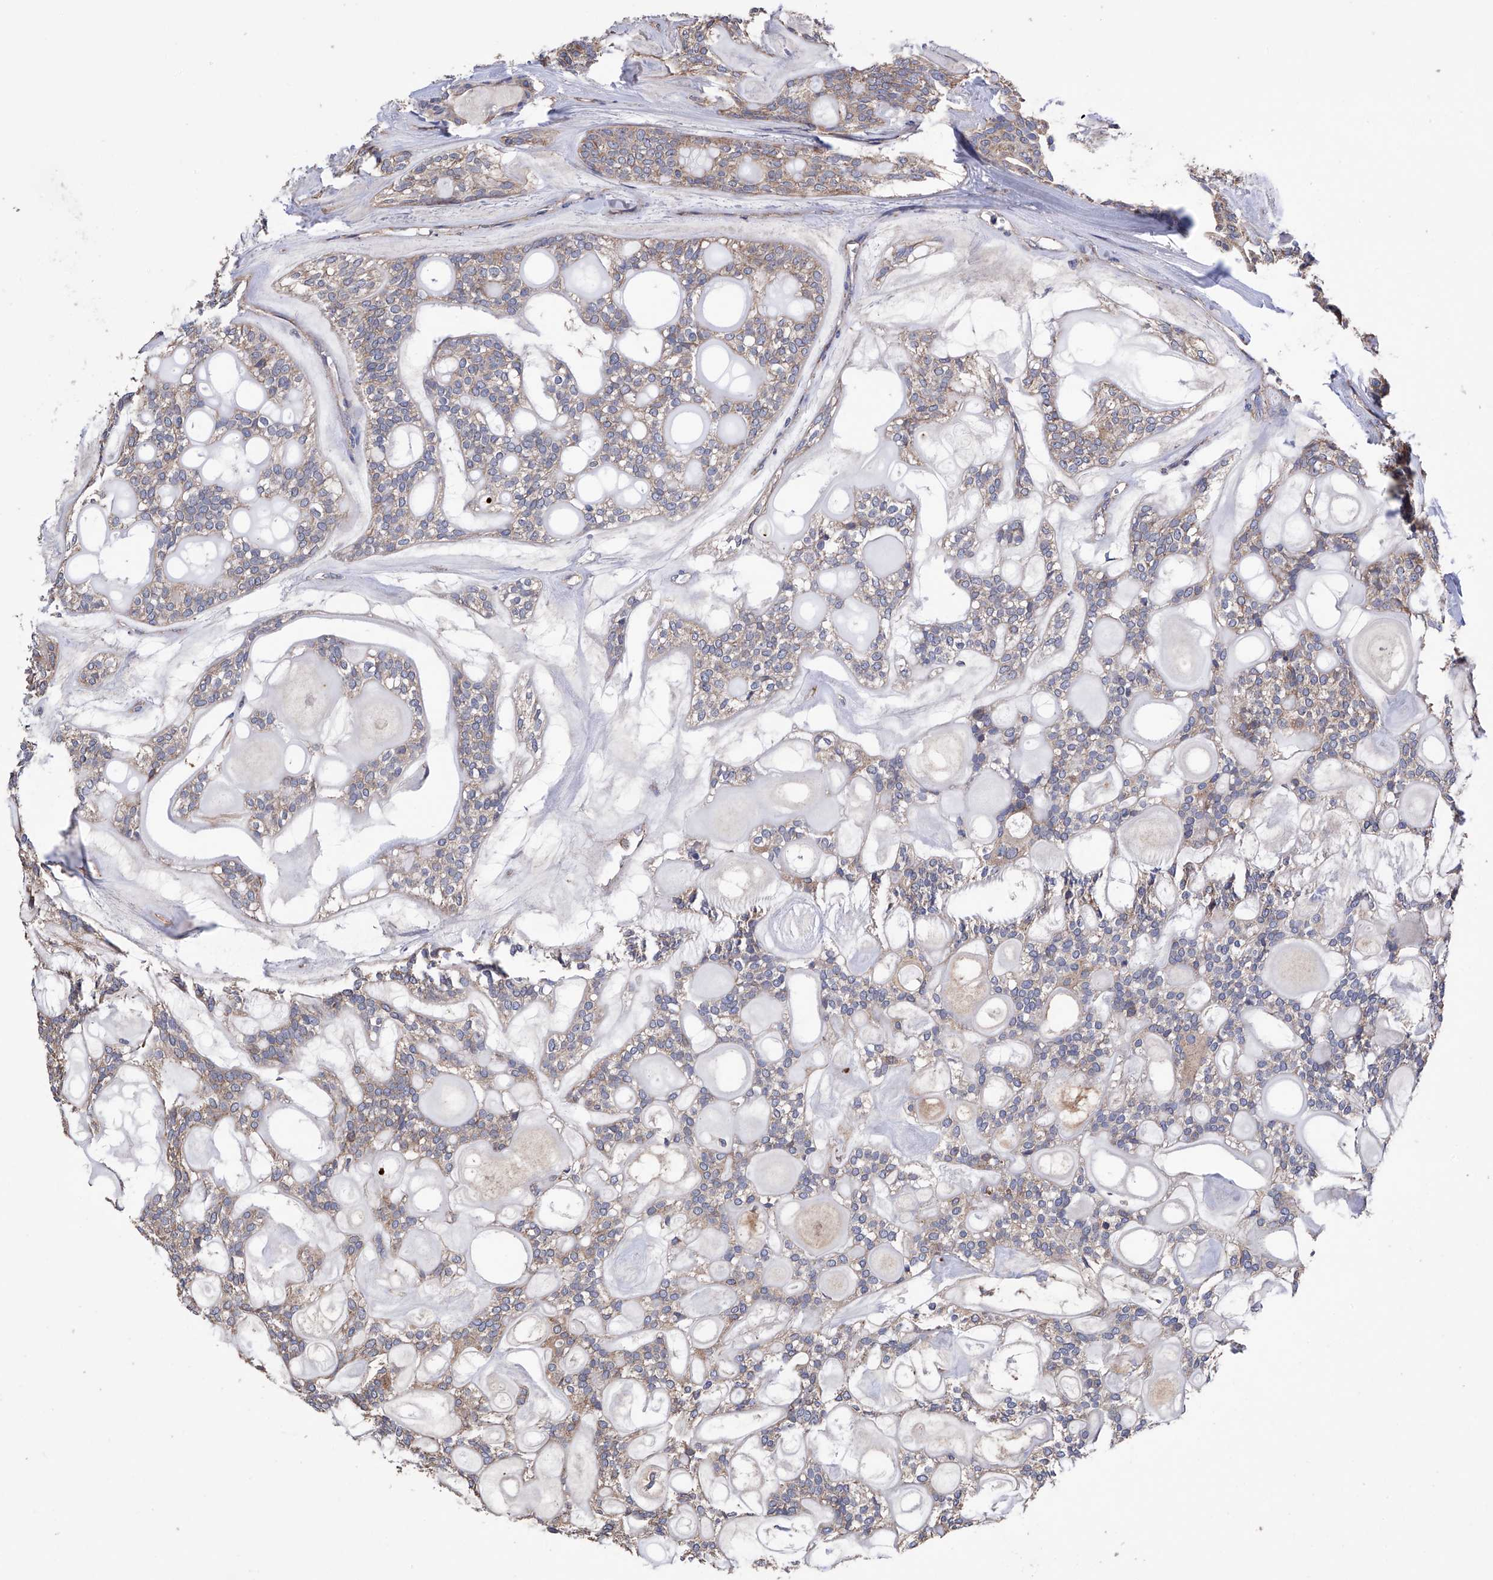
{"staining": {"intensity": "moderate", "quantity": "<25%", "location": "cytoplasmic/membranous"}, "tissue": "head and neck cancer", "cell_type": "Tumor cells", "image_type": "cancer", "snomed": [{"axis": "morphology", "description": "Adenocarcinoma, NOS"}, {"axis": "topography", "description": "Head-Neck"}], "caption": "A micrograph of head and neck adenocarcinoma stained for a protein reveals moderate cytoplasmic/membranous brown staining in tumor cells. (DAB IHC, brown staining for protein, blue staining for nuclei).", "gene": "EFCAB2", "patient": {"sex": "male", "age": 66}}